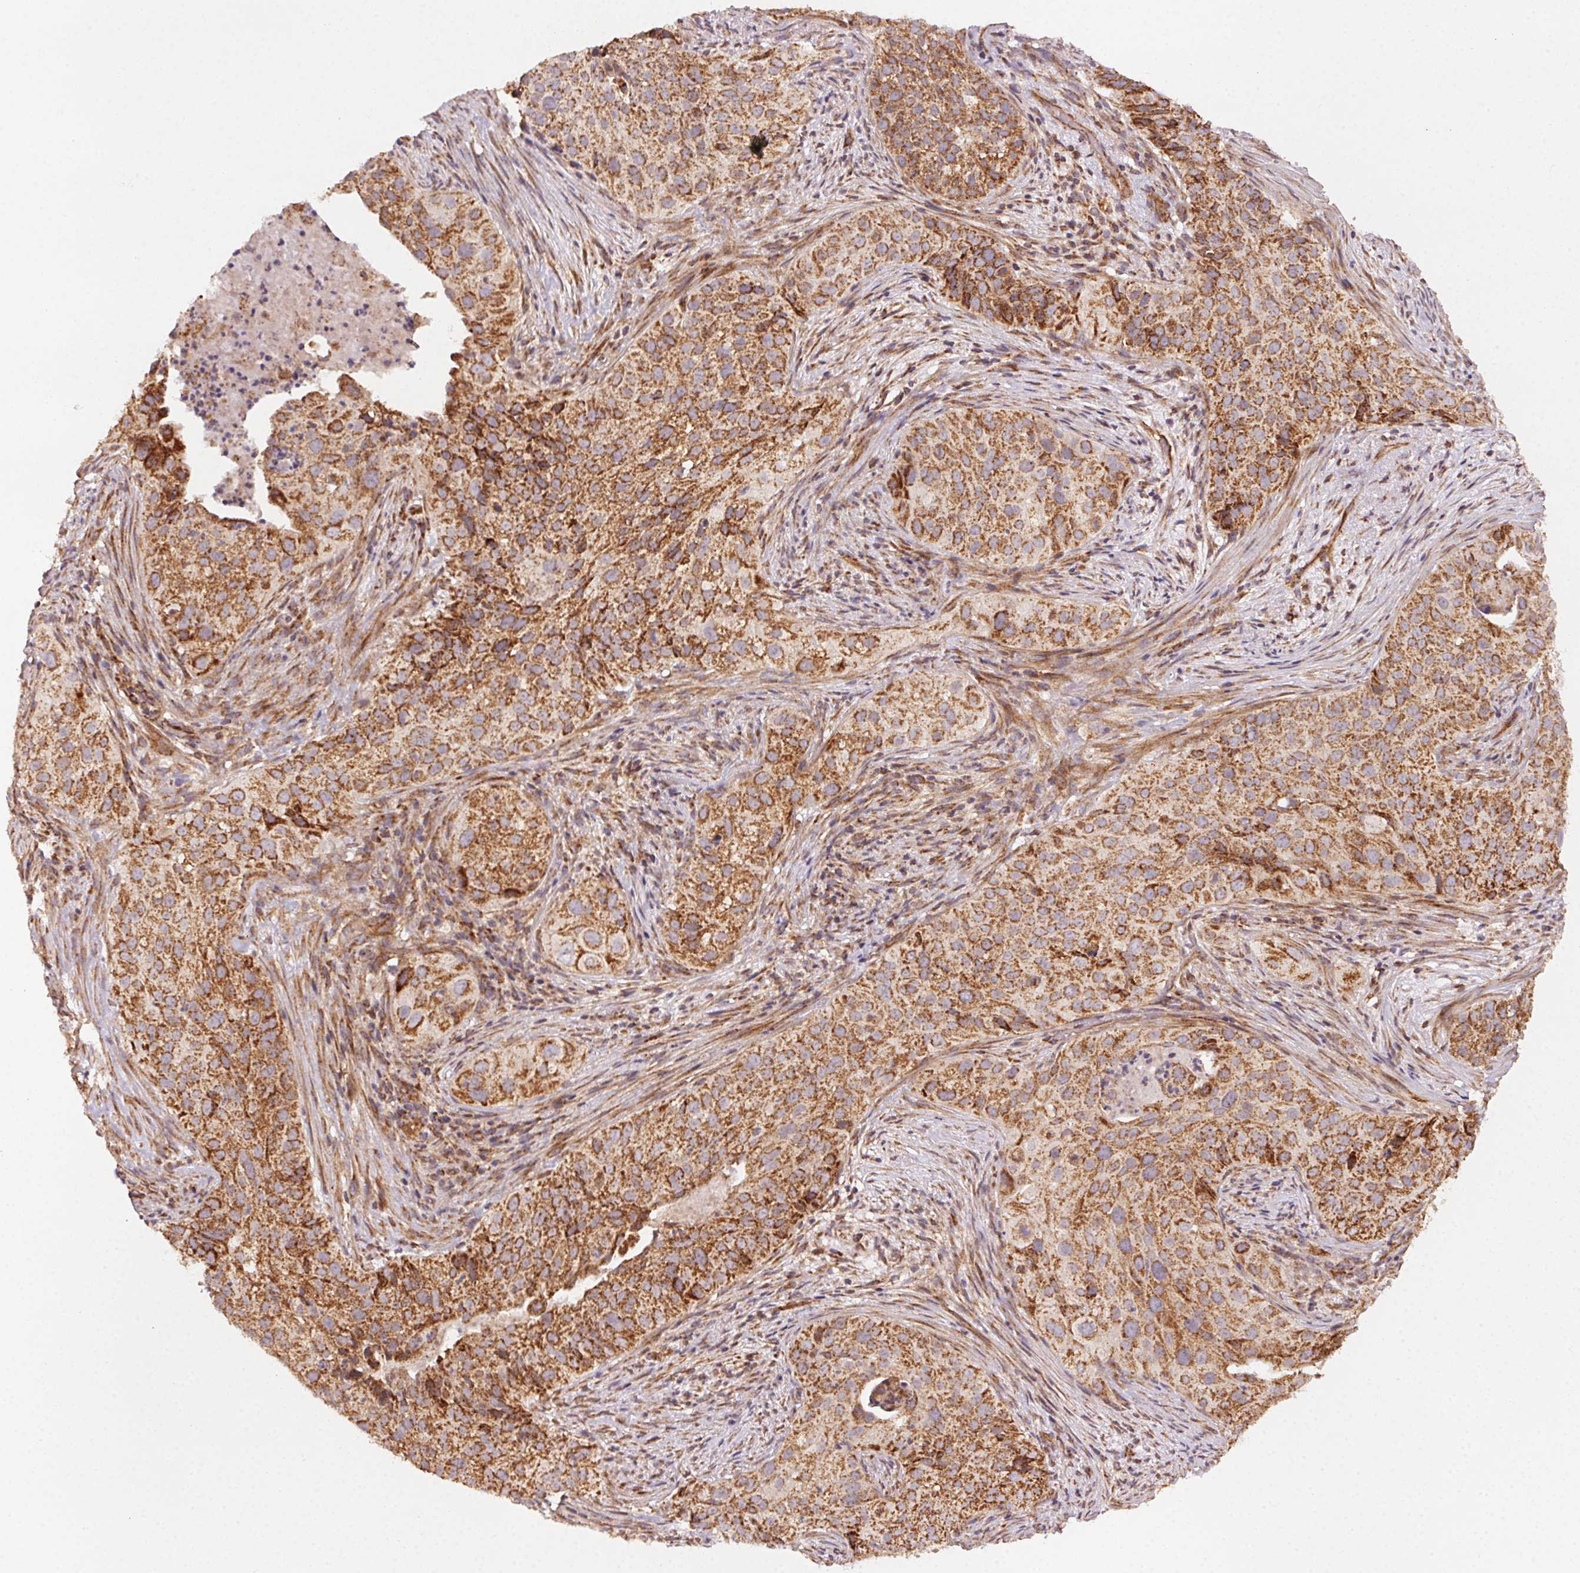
{"staining": {"intensity": "strong", "quantity": ">75%", "location": "cytoplasmic/membranous"}, "tissue": "cervical cancer", "cell_type": "Tumor cells", "image_type": "cancer", "snomed": [{"axis": "morphology", "description": "Squamous cell carcinoma, NOS"}, {"axis": "topography", "description": "Cervix"}], "caption": "High-power microscopy captured an IHC photomicrograph of cervical cancer (squamous cell carcinoma), revealing strong cytoplasmic/membranous positivity in approximately >75% of tumor cells.", "gene": "CLPB", "patient": {"sex": "female", "age": 38}}